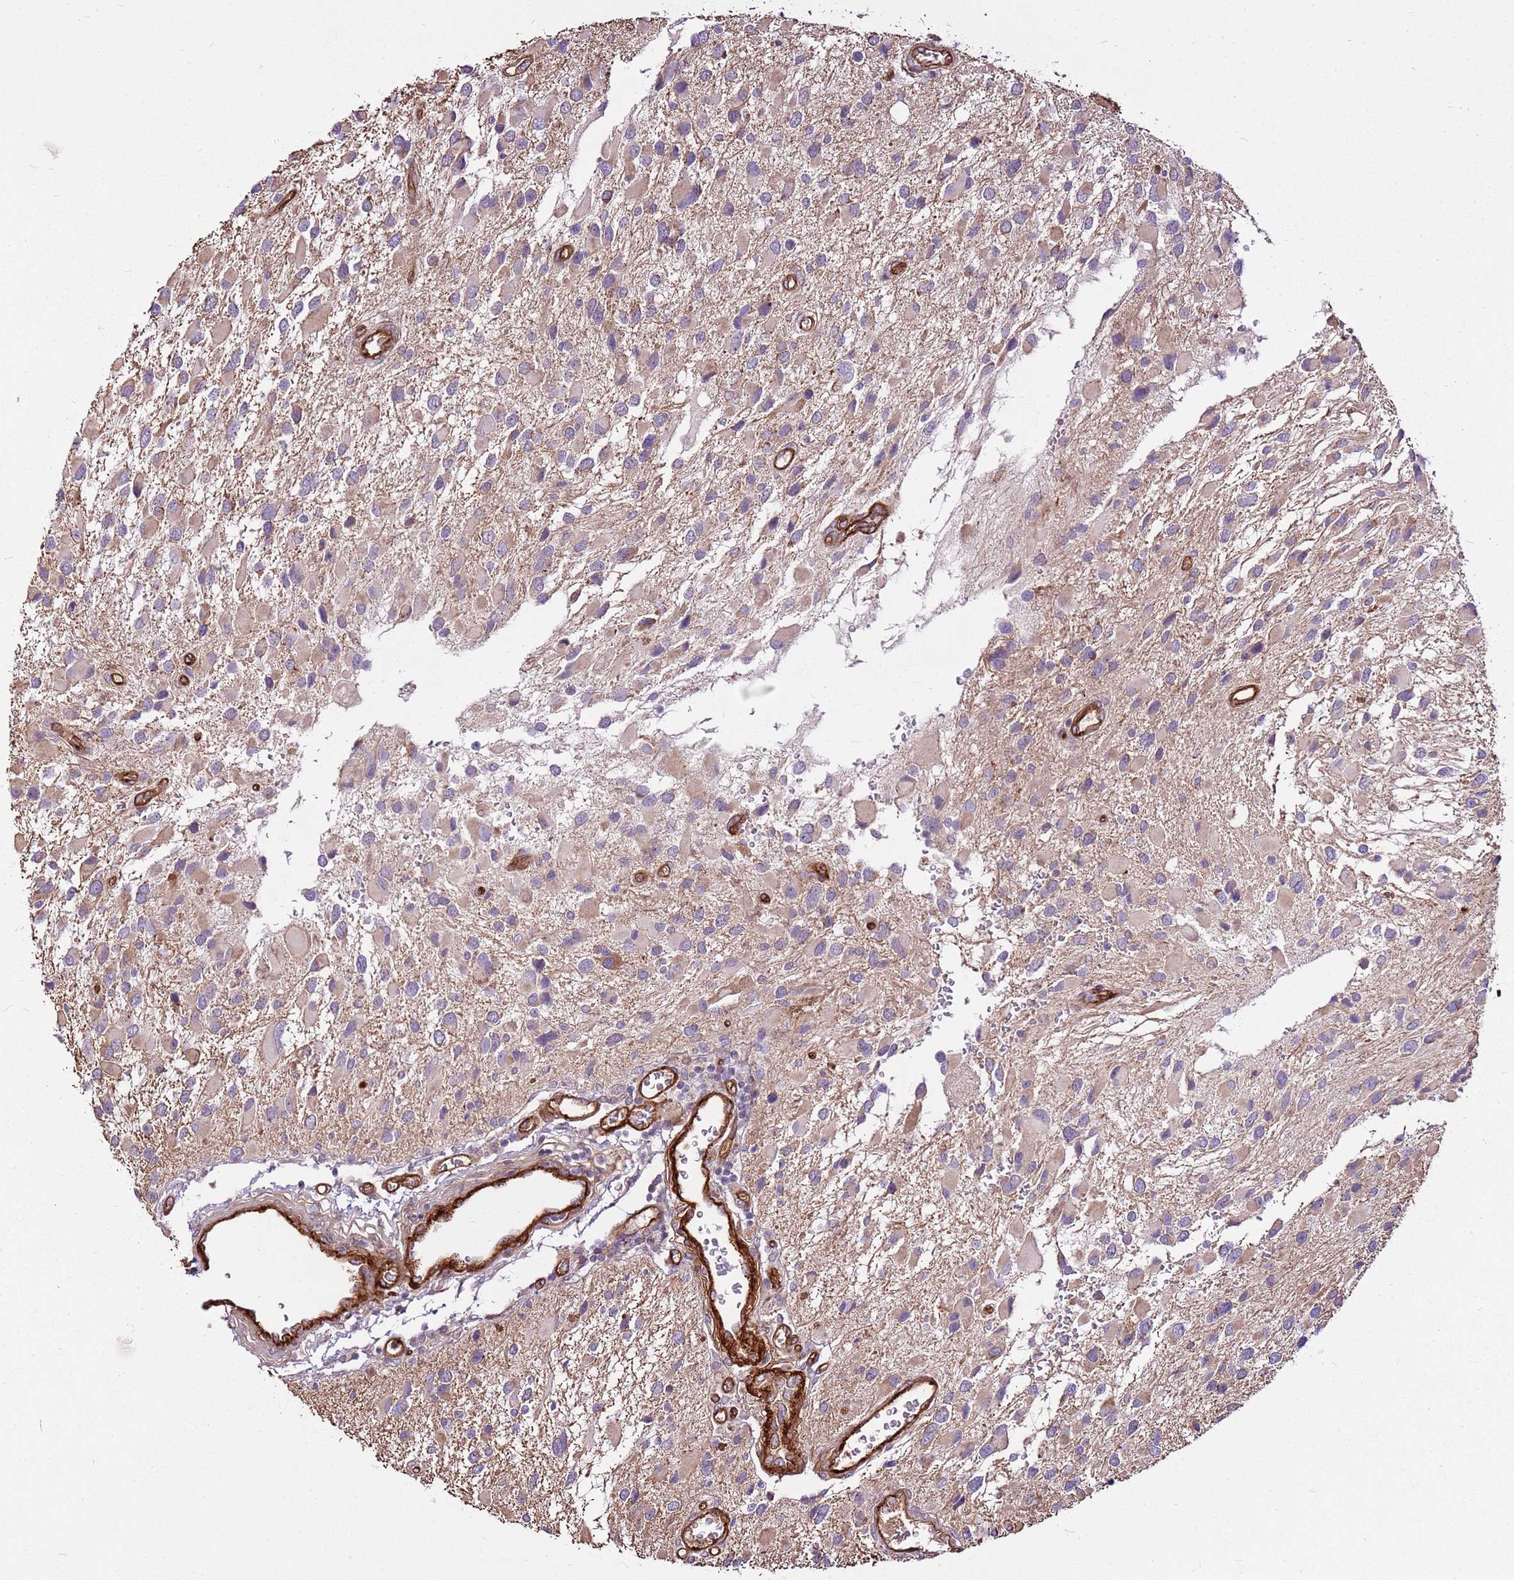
{"staining": {"intensity": "weak", "quantity": ">75%", "location": "cytoplasmic/membranous"}, "tissue": "glioma", "cell_type": "Tumor cells", "image_type": "cancer", "snomed": [{"axis": "morphology", "description": "Glioma, malignant, High grade"}, {"axis": "topography", "description": "Brain"}], "caption": "This histopathology image demonstrates malignant glioma (high-grade) stained with immunohistochemistry (IHC) to label a protein in brown. The cytoplasmic/membranous of tumor cells show weak positivity for the protein. Nuclei are counter-stained blue.", "gene": "ZNF827", "patient": {"sex": "male", "age": 53}}